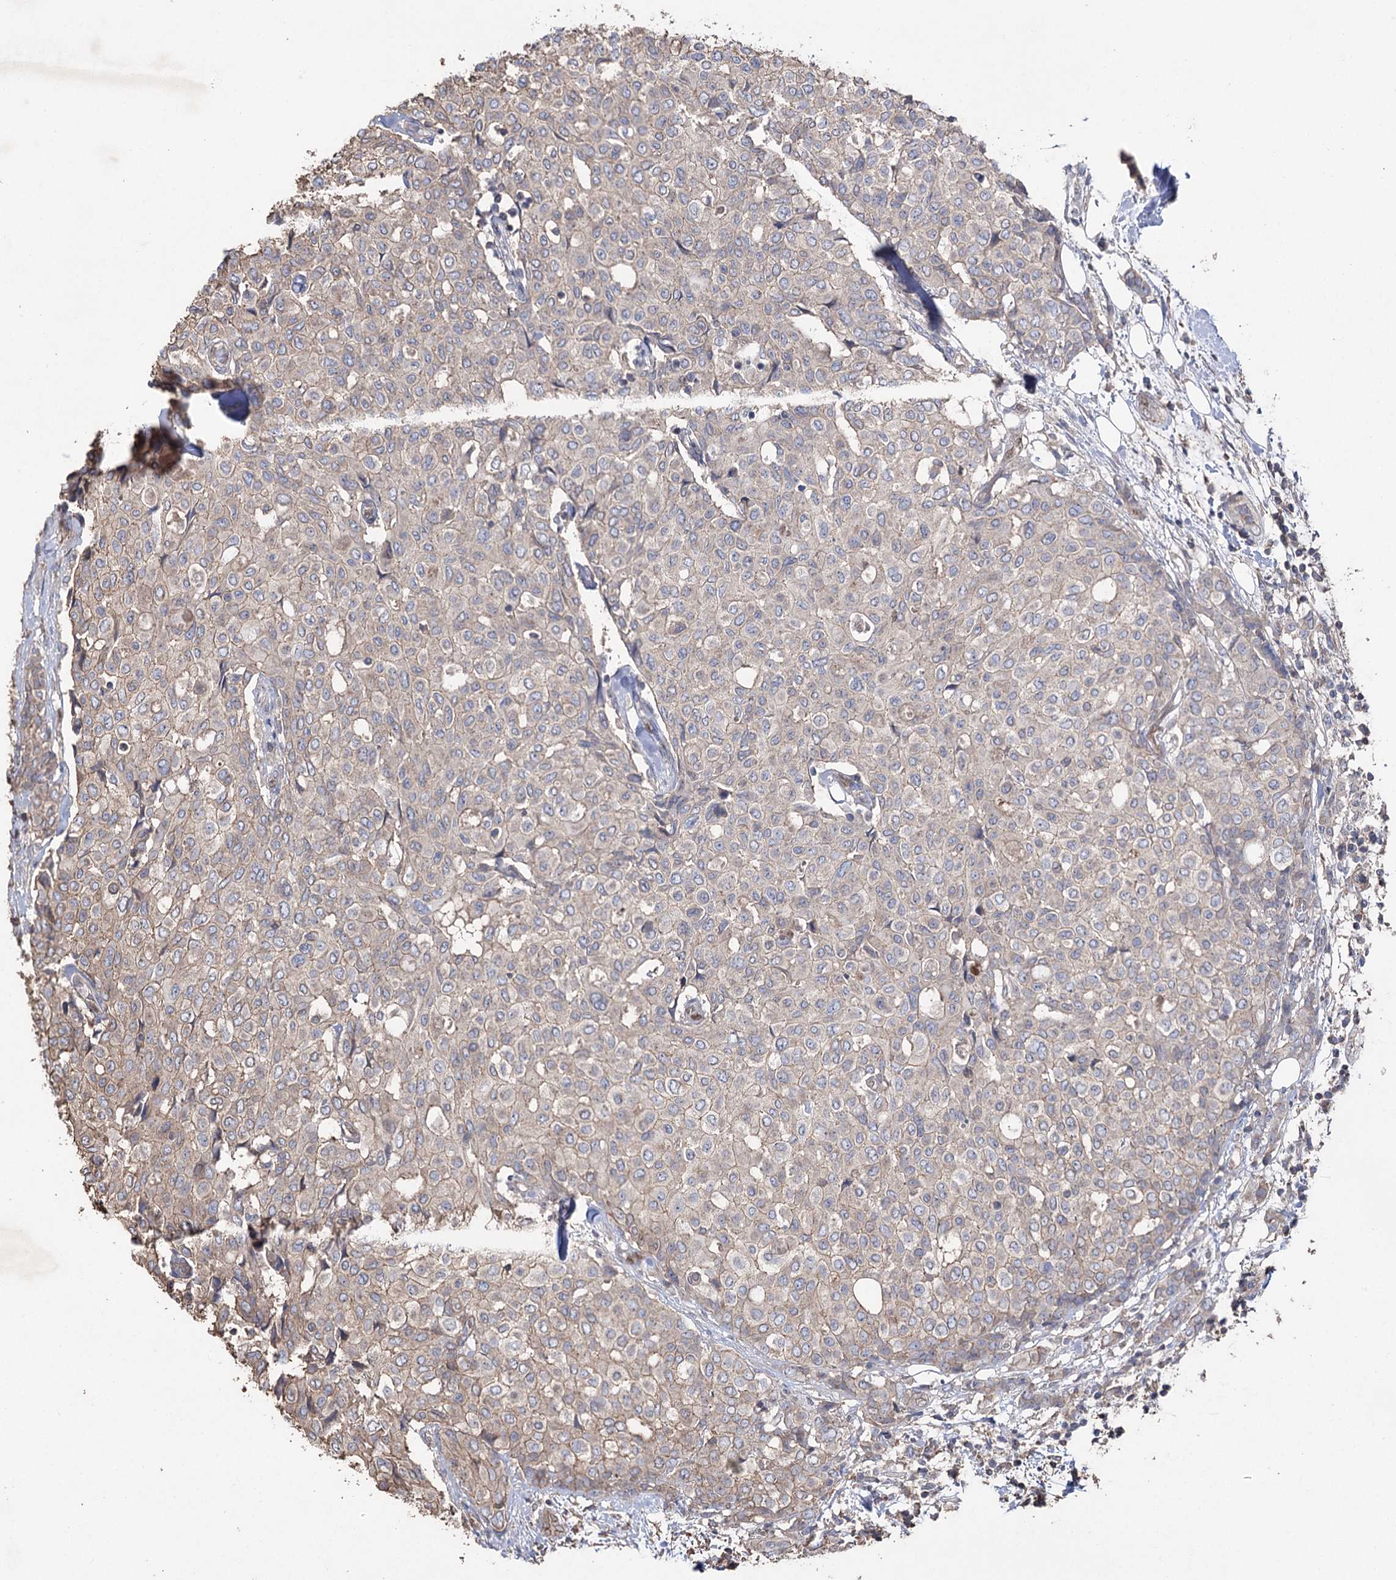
{"staining": {"intensity": "negative", "quantity": "none", "location": "none"}, "tissue": "breast cancer", "cell_type": "Tumor cells", "image_type": "cancer", "snomed": [{"axis": "morphology", "description": "Lobular carcinoma"}, {"axis": "topography", "description": "Breast"}], "caption": "This image is of breast cancer (lobular carcinoma) stained with IHC to label a protein in brown with the nuclei are counter-stained blue. There is no staining in tumor cells. Nuclei are stained in blue.", "gene": "FAM13B", "patient": {"sex": "female", "age": 51}}